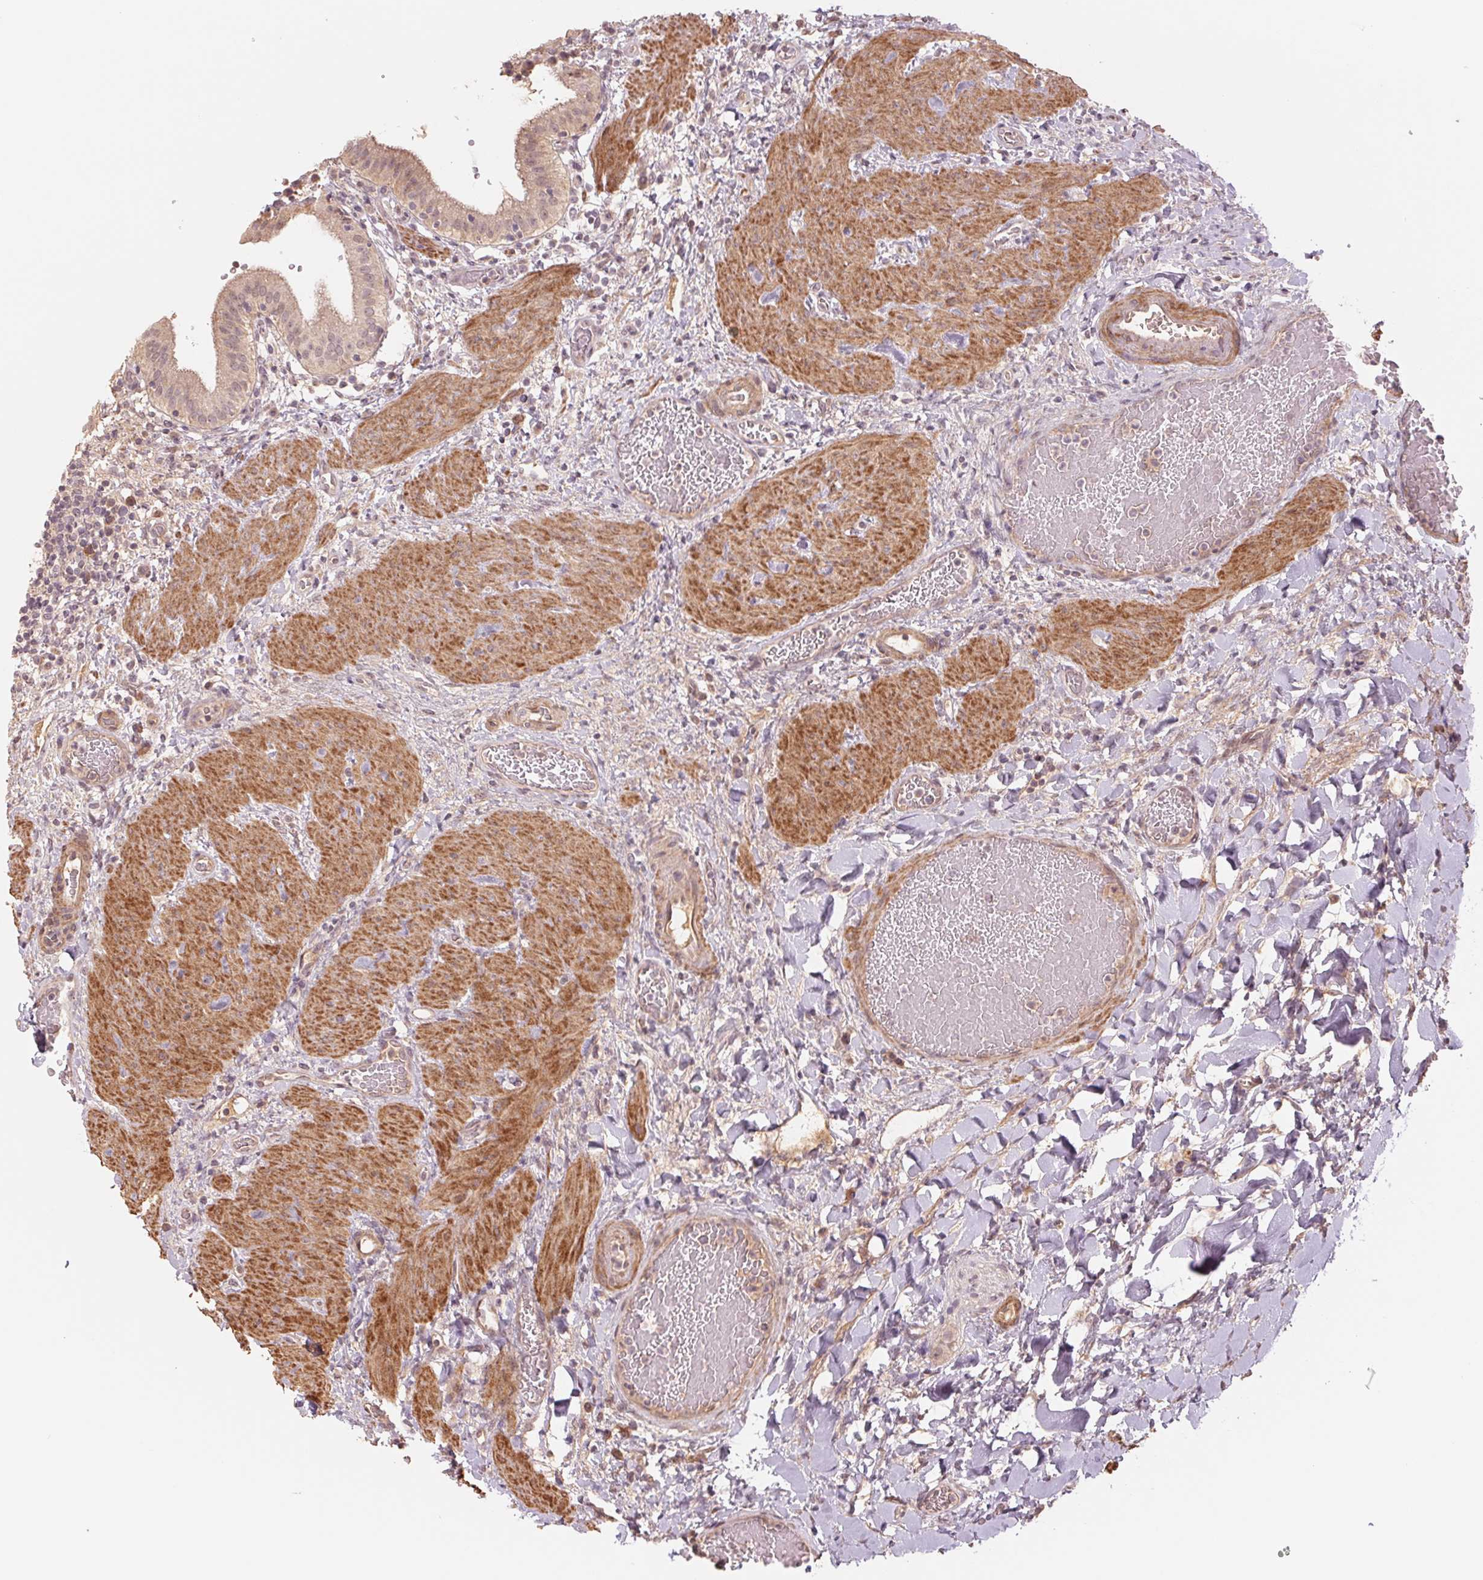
{"staining": {"intensity": "weak", "quantity": "25%-75%", "location": "cytoplasmic/membranous"}, "tissue": "gallbladder", "cell_type": "Glandular cells", "image_type": "normal", "snomed": [{"axis": "morphology", "description": "Normal tissue, NOS"}, {"axis": "topography", "description": "Gallbladder"}], "caption": "High-power microscopy captured an immunohistochemistry (IHC) micrograph of benign gallbladder, revealing weak cytoplasmic/membranous expression in approximately 25%-75% of glandular cells. The staining was performed using DAB (3,3'-diaminobenzidine) to visualize the protein expression in brown, while the nuclei were stained in blue with hematoxylin (Magnification: 20x).", "gene": "PPIAL4A", "patient": {"sex": "male", "age": 26}}